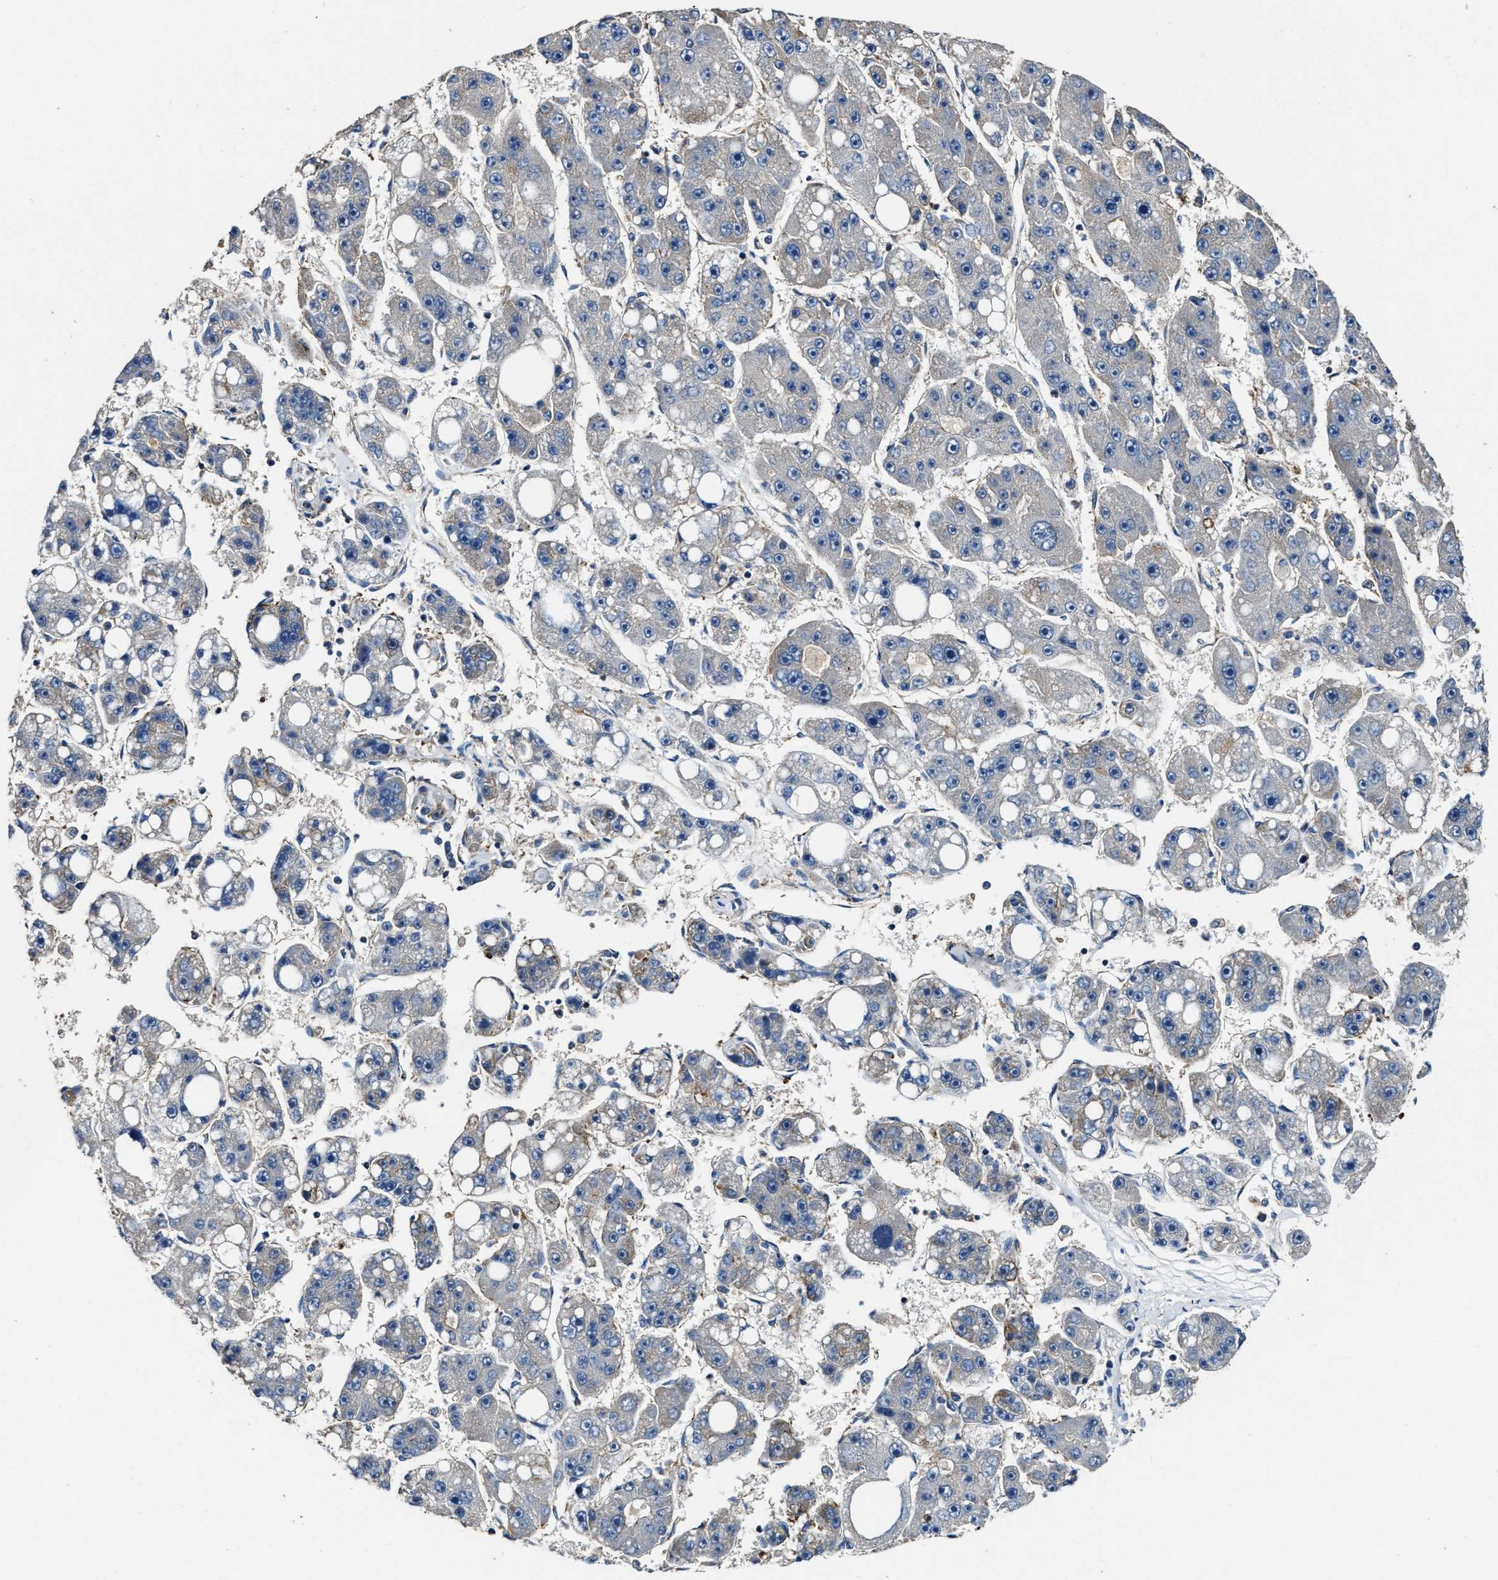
{"staining": {"intensity": "negative", "quantity": "none", "location": "none"}, "tissue": "liver cancer", "cell_type": "Tumor cells", "image_type": "cancer", "snomed": [{"axis": "morphology", "description": "Carcinoma, Hepatocellular, NOS"}, {"axis": "topography", "description": "Liver"}], "caption": "Immunohistochemistry micrograph of liver hepatocellular carcinoma stained for a protein (brown), which shows no staining in tumor cells.", "gene": "PTAR1", "patient": {"sex": "female", "age": 61}}